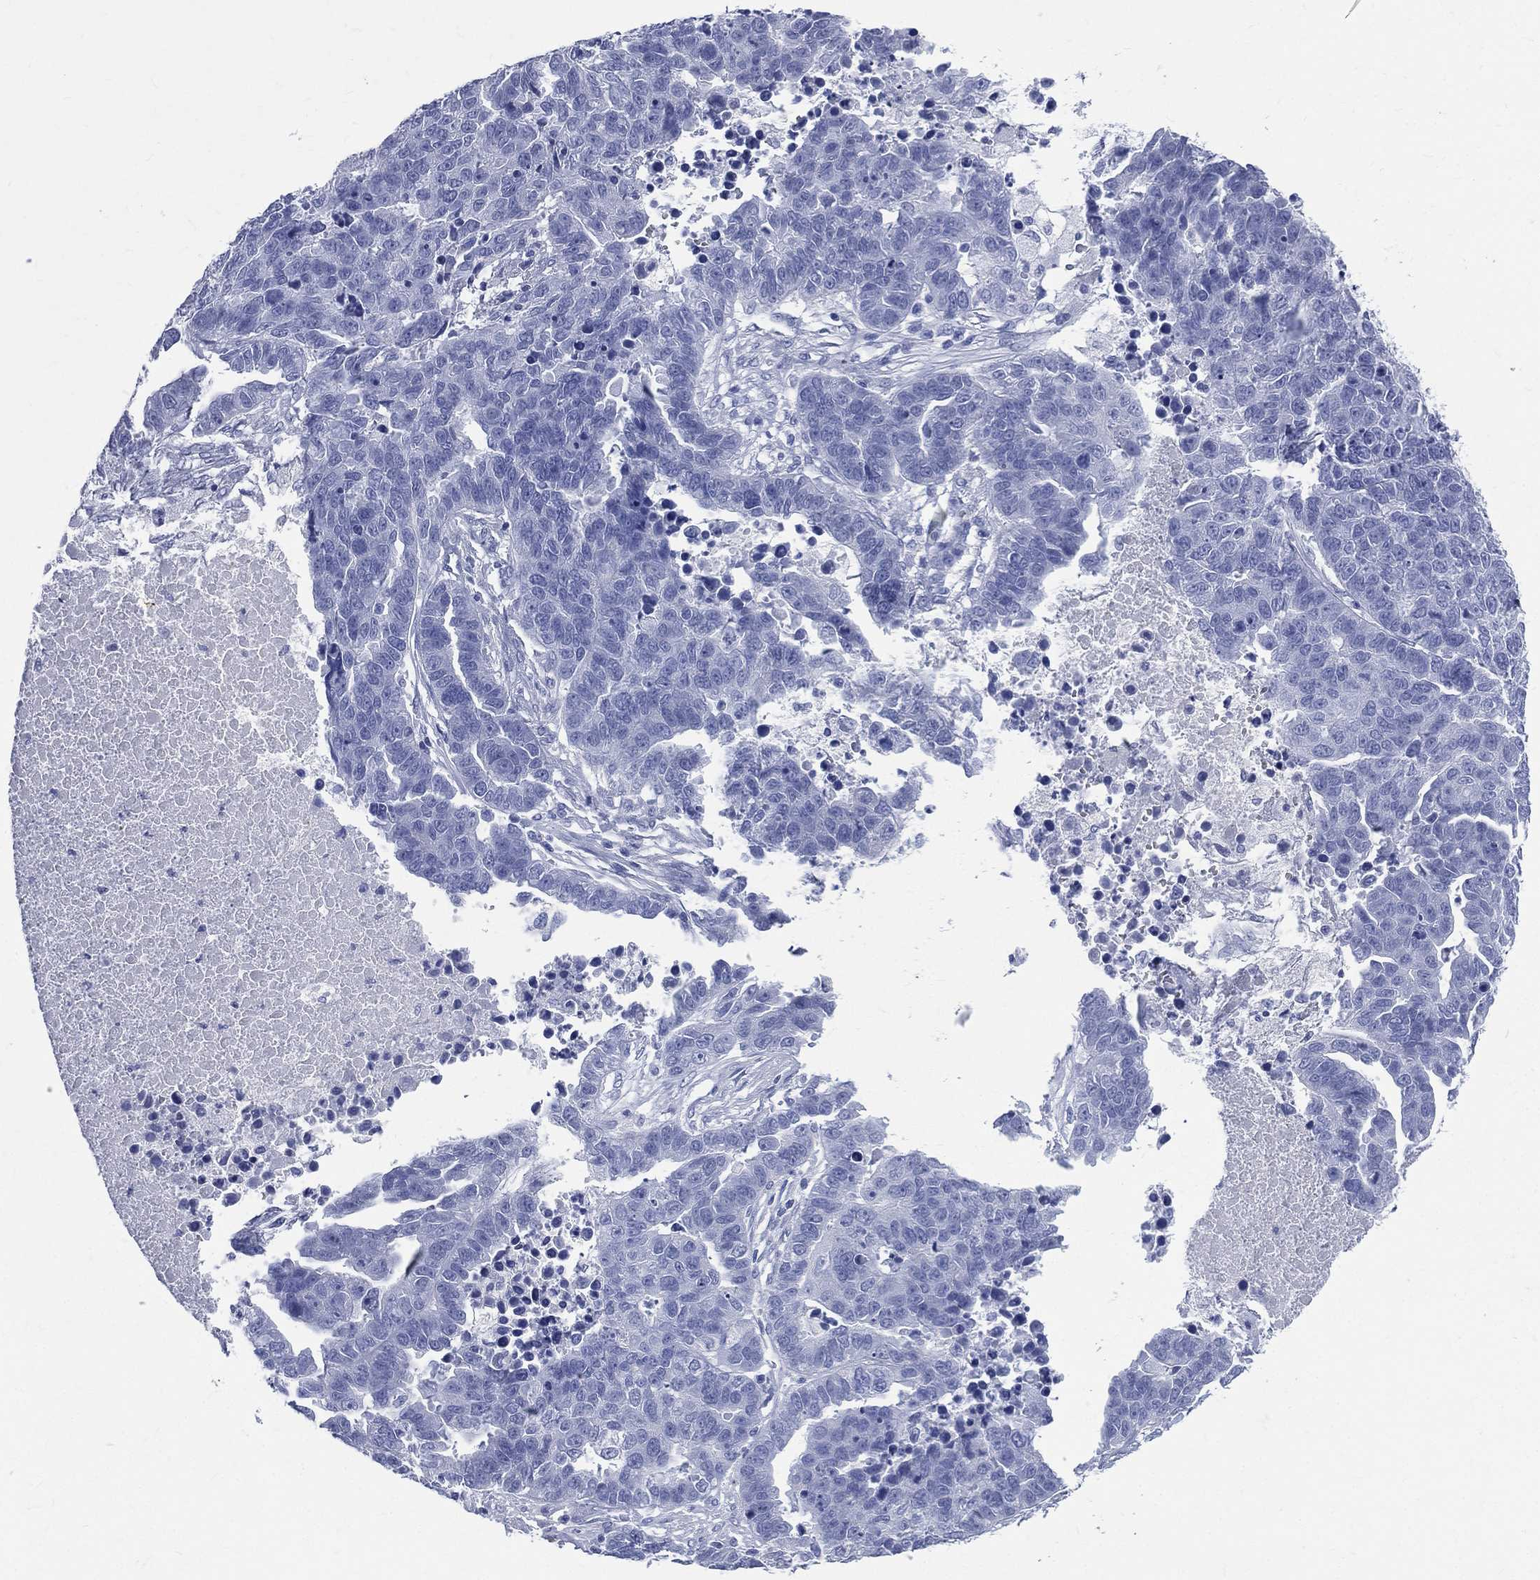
{"staining": {"intensity": "negative", "quantity": "none", "location": "none"}, "tissue": "ovarian cancer", "cell_type": "Tumor cells", "image_type": "cancer", "snomed": [{"axis": "morphology", "description": "Cystadenocarcinoma, serous, NOS"}, {"axis": "topography", "description": "Ovary"}], "caption": "The photomicrograph shows no significant positivity in tumor cells of serous cystadenocarcinoma (ovarian).", "gene": "SYP", "patient": {"sex": "female", "age": 87}}